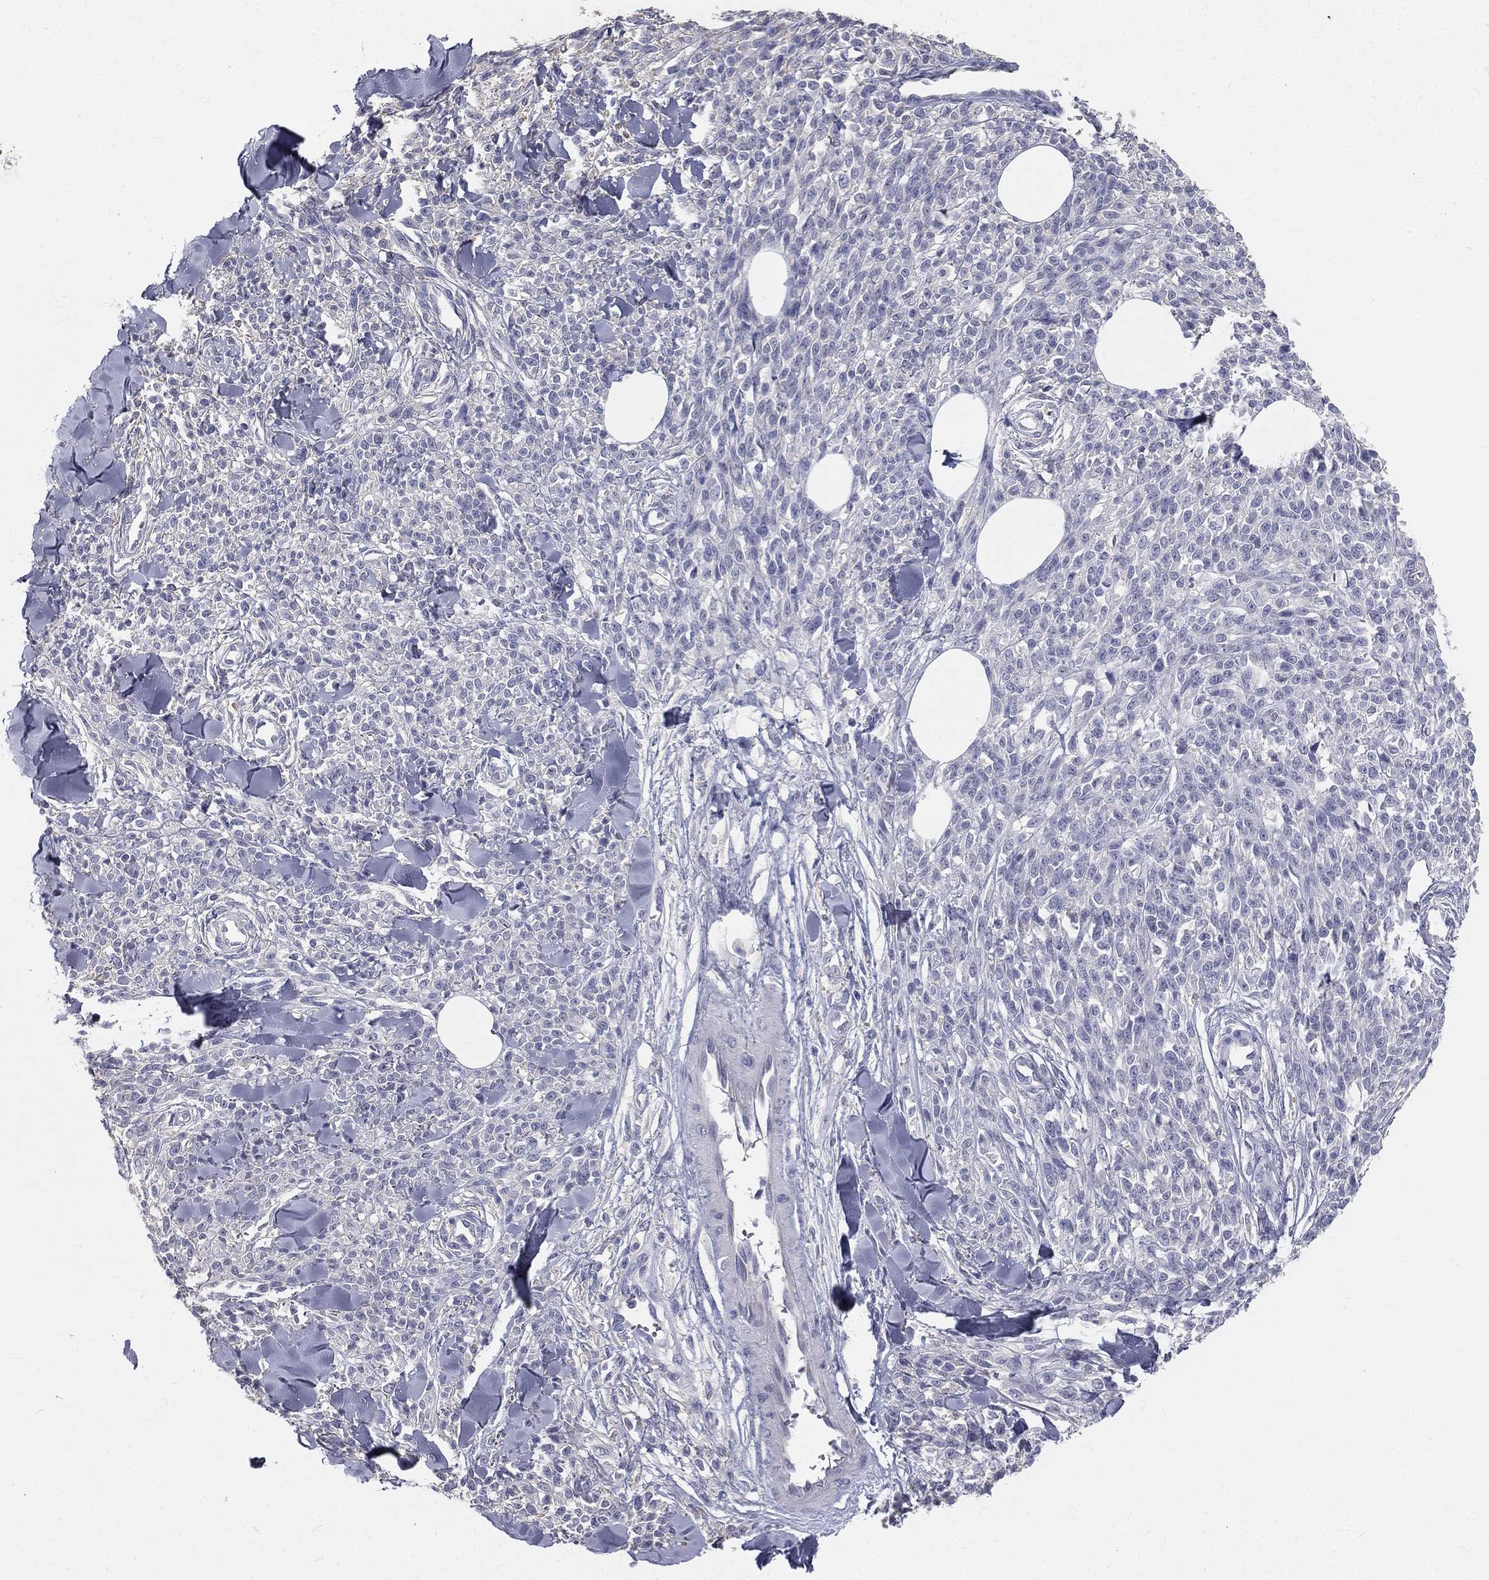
{"staining": {"intensity": "negative", "quantity": "none", "location": "none"}, "tissue": "melanoma", "cell_type": "Tumor cells", "image_type": "cancer", "snomed": [{"axis": "morphology", "description": "Malignant melanoma, NOS"}, {"axis": "topography", "description": "Skin"}, {"axis": "topography", "description": "Skin of trunk"}], "caption": "Tumor cells show no significant protein expression in malignant melanoma.", "gene": "MUC13", "patient": {"sex": "male", "age": 74}}